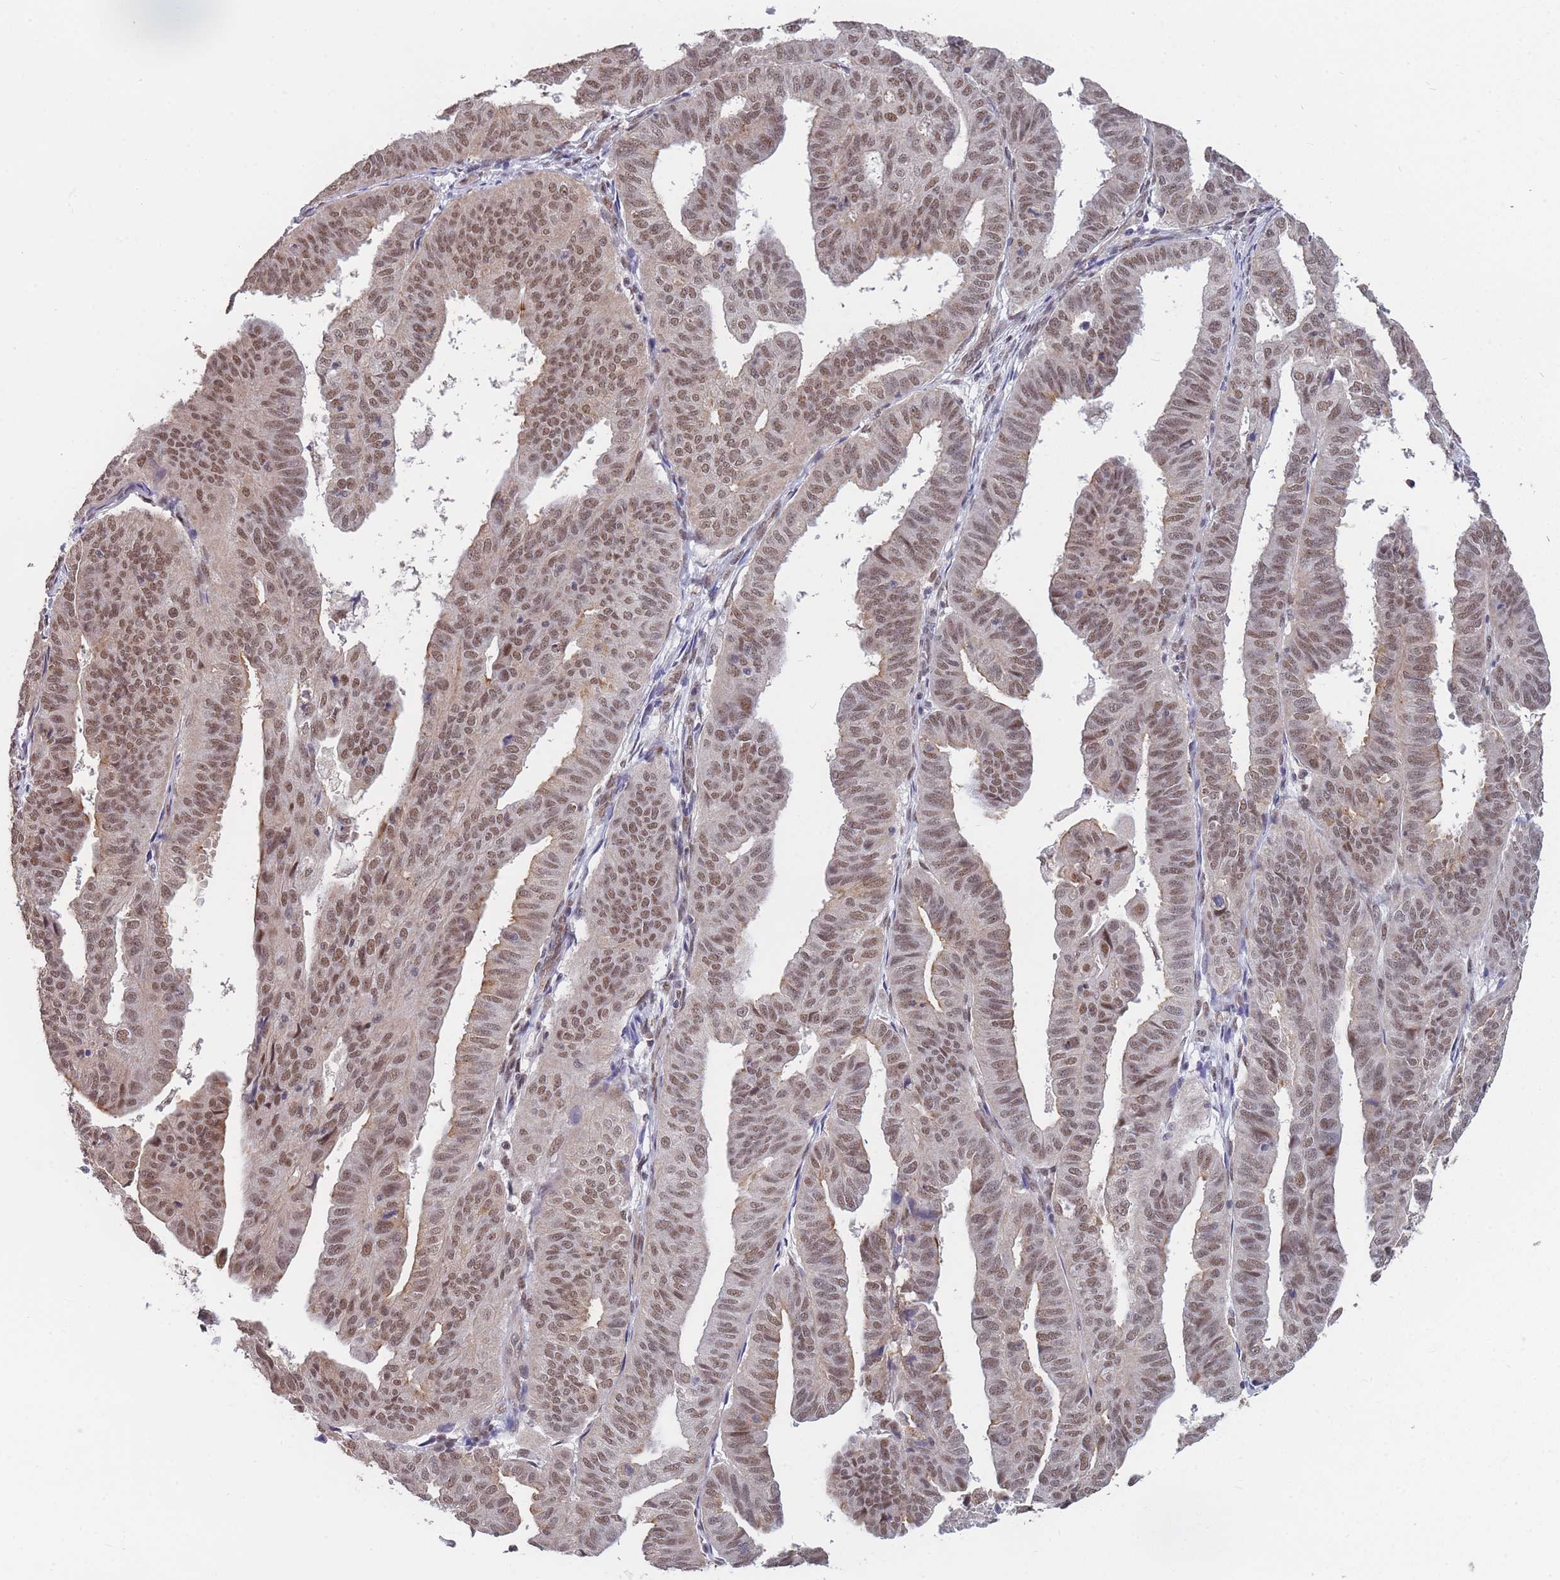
{"staining": {"intensity": "moderate", "quantity": ">75%", "location": "nuclear"}, "tissue": "endometrial cancer", "cell_type": "Tumor cells", "image_type": "cancer", "snomed": [{"axis": "morphology", "description": "Adenocarcinoma, NOS"}, {"axis": "topography", "description": "Uterus"}], "caption": "Brown immunohistochemical staining in endometrial cancer (adenocarcinoma) displays moderate nuclear positivity in approximately >75% of tumor cells.", "gene": "SNRPA1", "patient": {"sex": "female", "age": 77}}